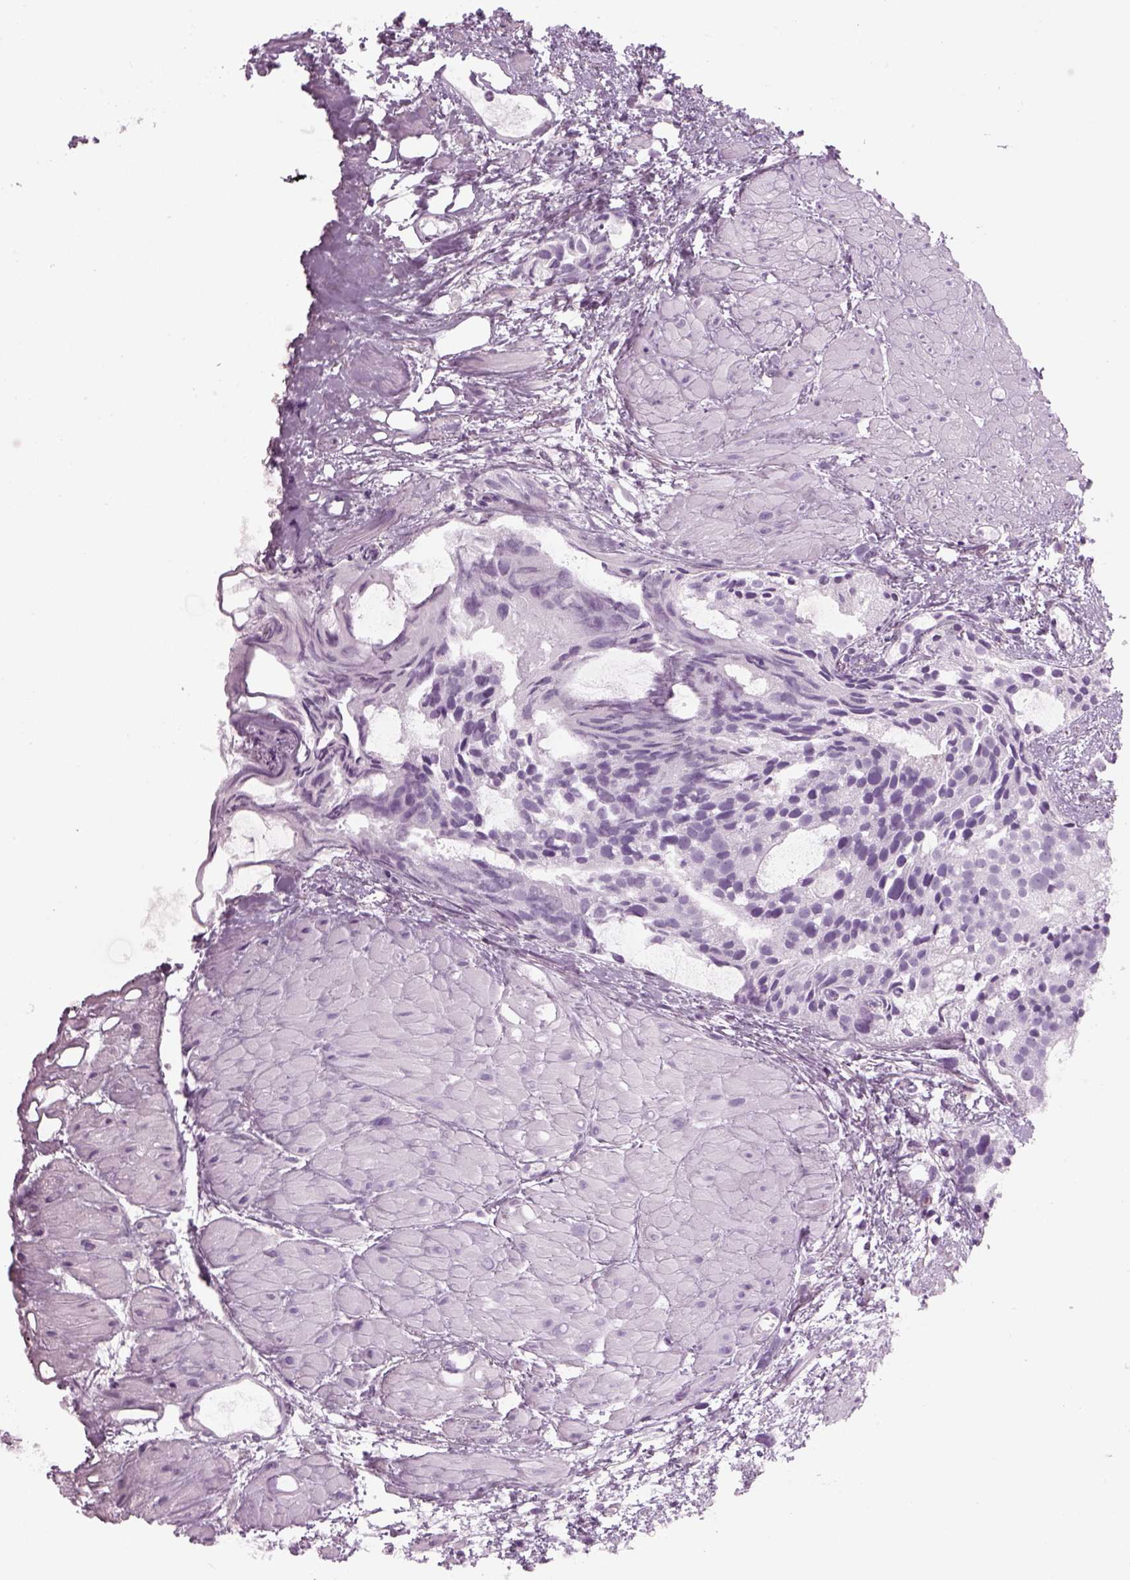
{"staining": {"intensity": "negative", "quantity": "none", "location": "none"}, "tissue": "prostate cancer", "cell_type": "Tumor cells", "image_type": "cancer", "snomed": [{"axis": "morphology", "description": "Adenocarcinoma, High grade"}, {"axis": "topography", "description": "Prostate"}], "caption": "An image of prostate cancer (adenocarcinoma (high-grade)) stained for a protein demonstrates no brown staining in tumor cells.", "gene": "PABPC1L2B", "patient": {"sex": "male", "age": 79}}